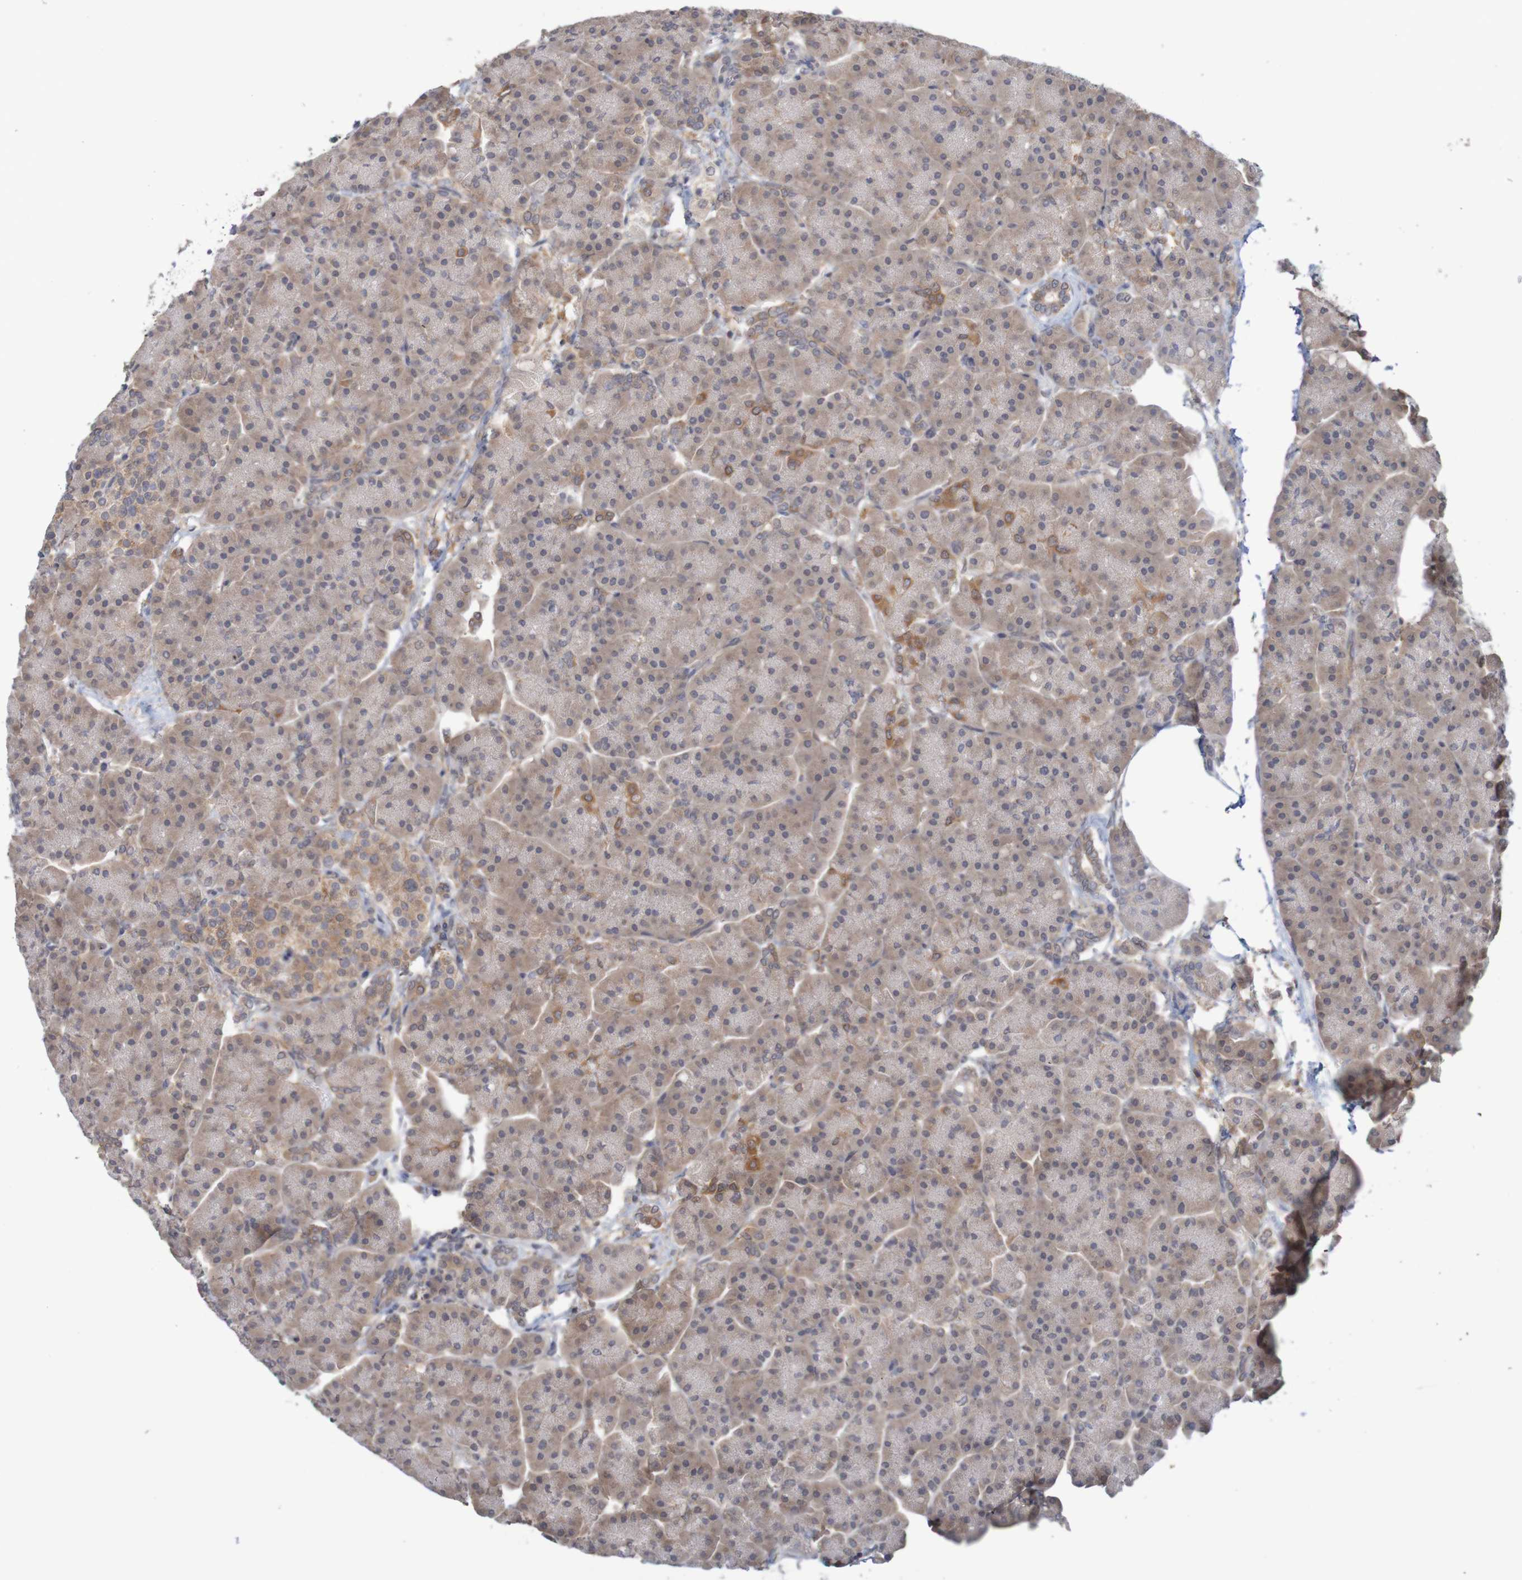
{"staining": {"intensity": "moderate", "quantity": ">75%", "location": "cytoplasmic/membranous"}, "tissue": "pancreas", "cell_type": "Exocrine glandular cells", "image_type": "normal", "snomed": [{"axis": "morphology", "description": "Normal tissue, NOS"}, {"axis": "topography", "description": "Pancreas"}], "caption": "A high-resolution micrograph shows IHC staining of normal pancreas, which shows moderate cytoplasmic/membranous positivity in about >75% of exocrine glandular cells.", "gene": "ANKK1", "patient": {"sex": "female", "age": 70}}